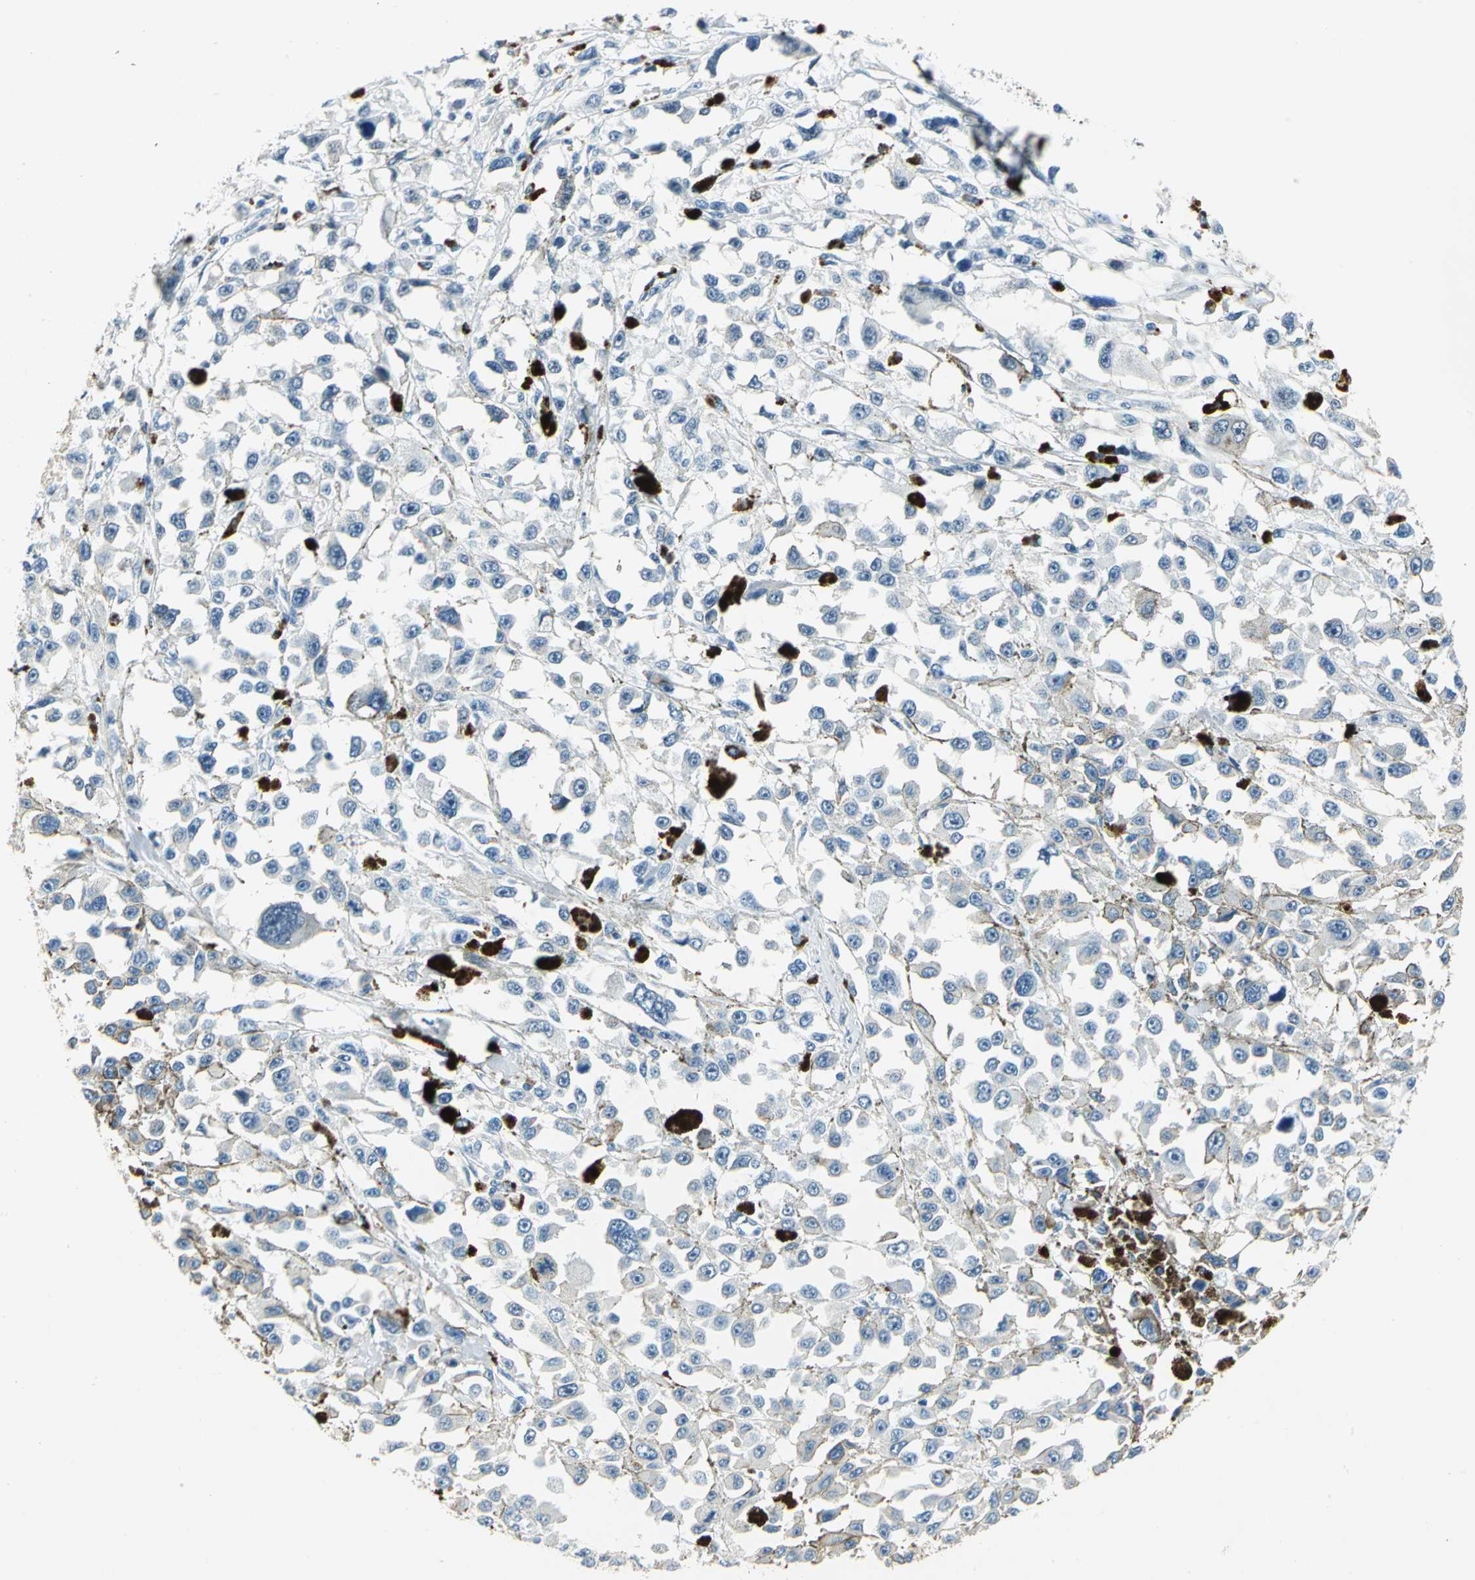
{"staining": {"intensity": "negative", "quantity": "none", "location": "none"}, "tissue": "melanoma", "cell_type": "Tumor cells", "image_type": "cancer", "snomed": [{"axis": "morphology", "description": "Malignant melanoma, Metastatic site"}, {"axis": "topography", "description": "Lymph node"}], "caption": "A micrograph of melanoma stained for a protein exhibits no brown staining in tumor cells.", "gene": "RAD17", "patient": {"sex": "male", "age": 59}}